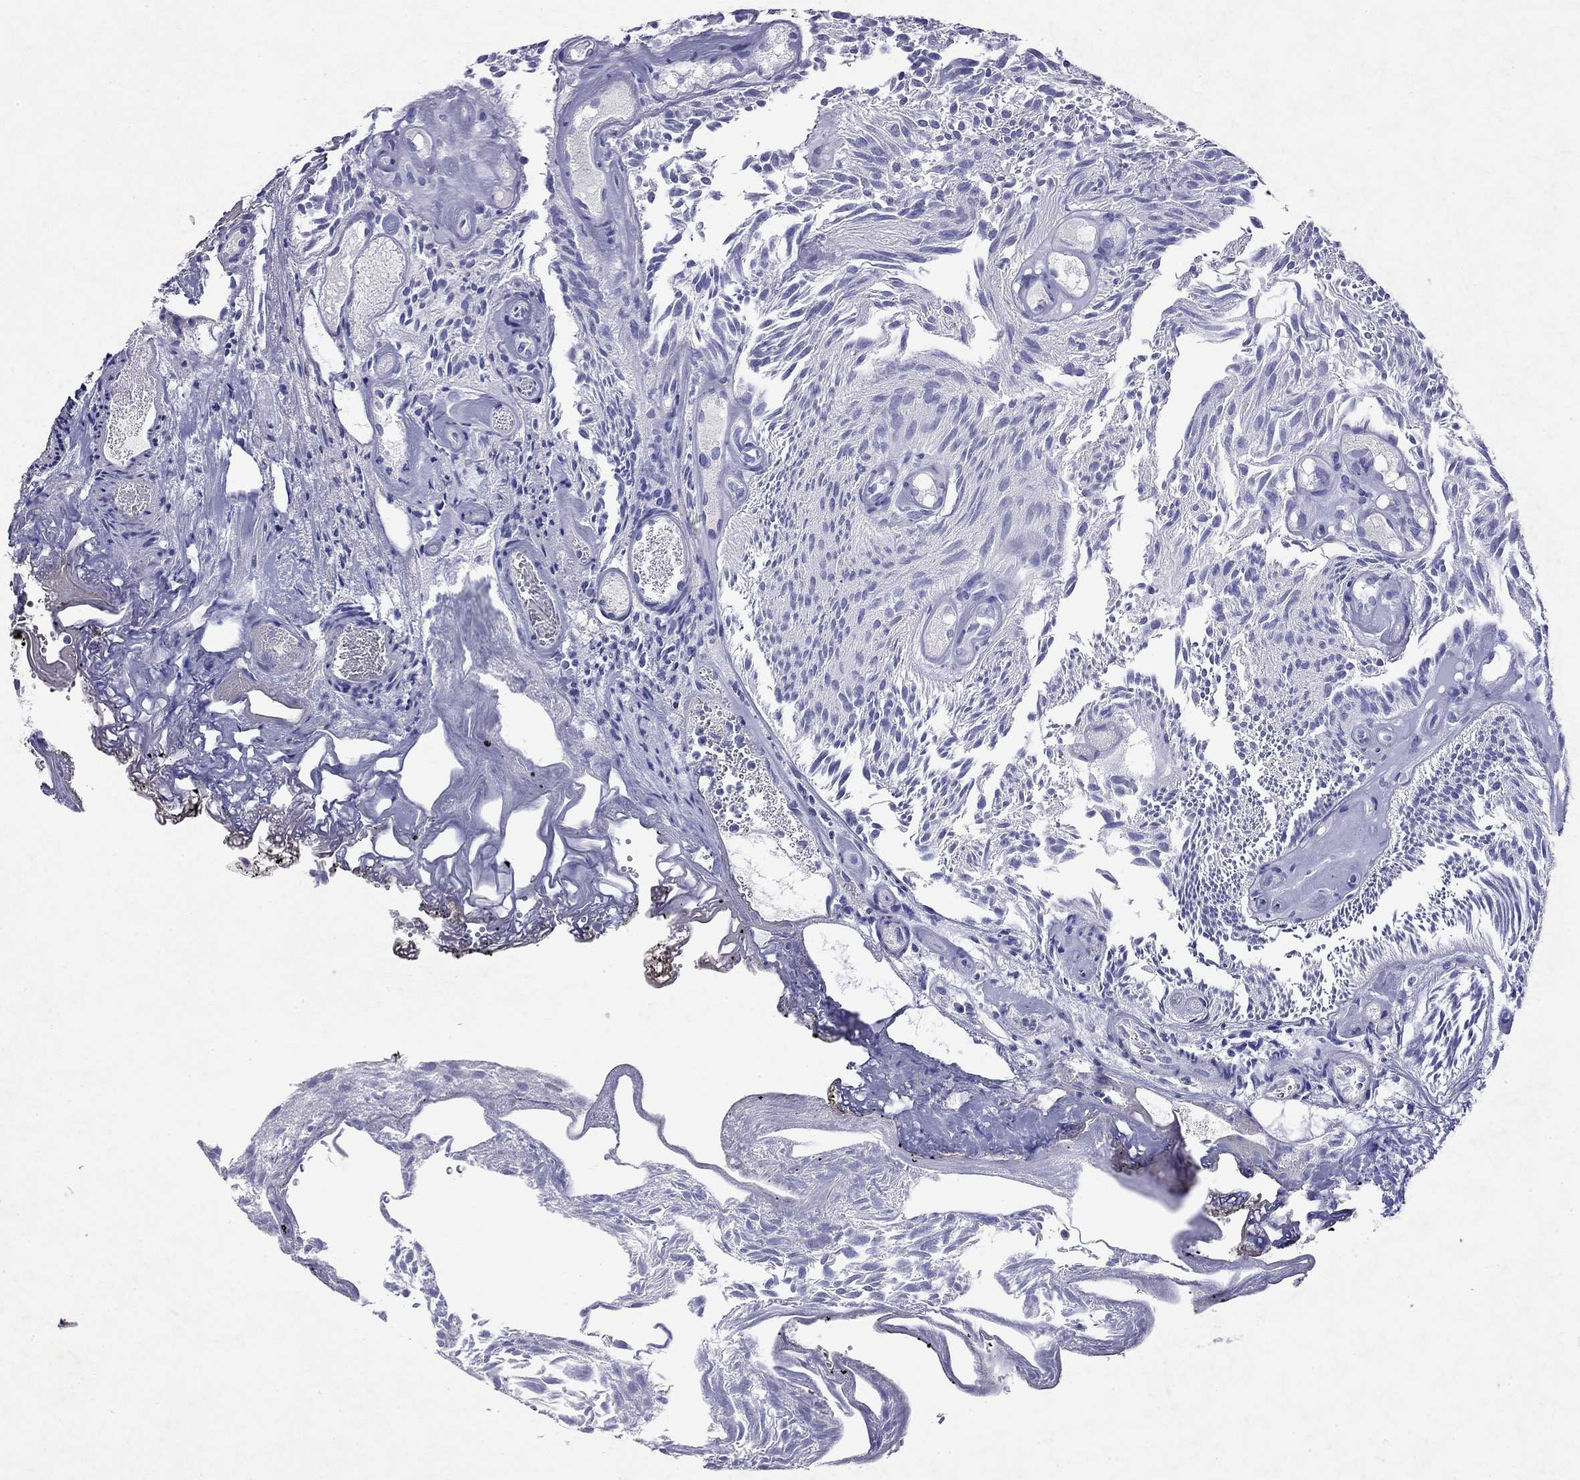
{"staining": {"intensity": "negative", "quantity": "none", "location": "none"}, "tissue": "urothelial cancer", "cell_type": "Tumor cells", "image_type": "cancer", "snomed": [{"axis": "morphology", "description": "Urothelial carcinoma, Low grade"}, {"axis": "topography", "description": "Urinary bladder"}], "caption": "Human urothelial cancer stained for a protein using immunohistochemistry displays no positivity in tumor cells.", "gene": "GNAT3", "patient": {"sex": "female", "age": 87}}